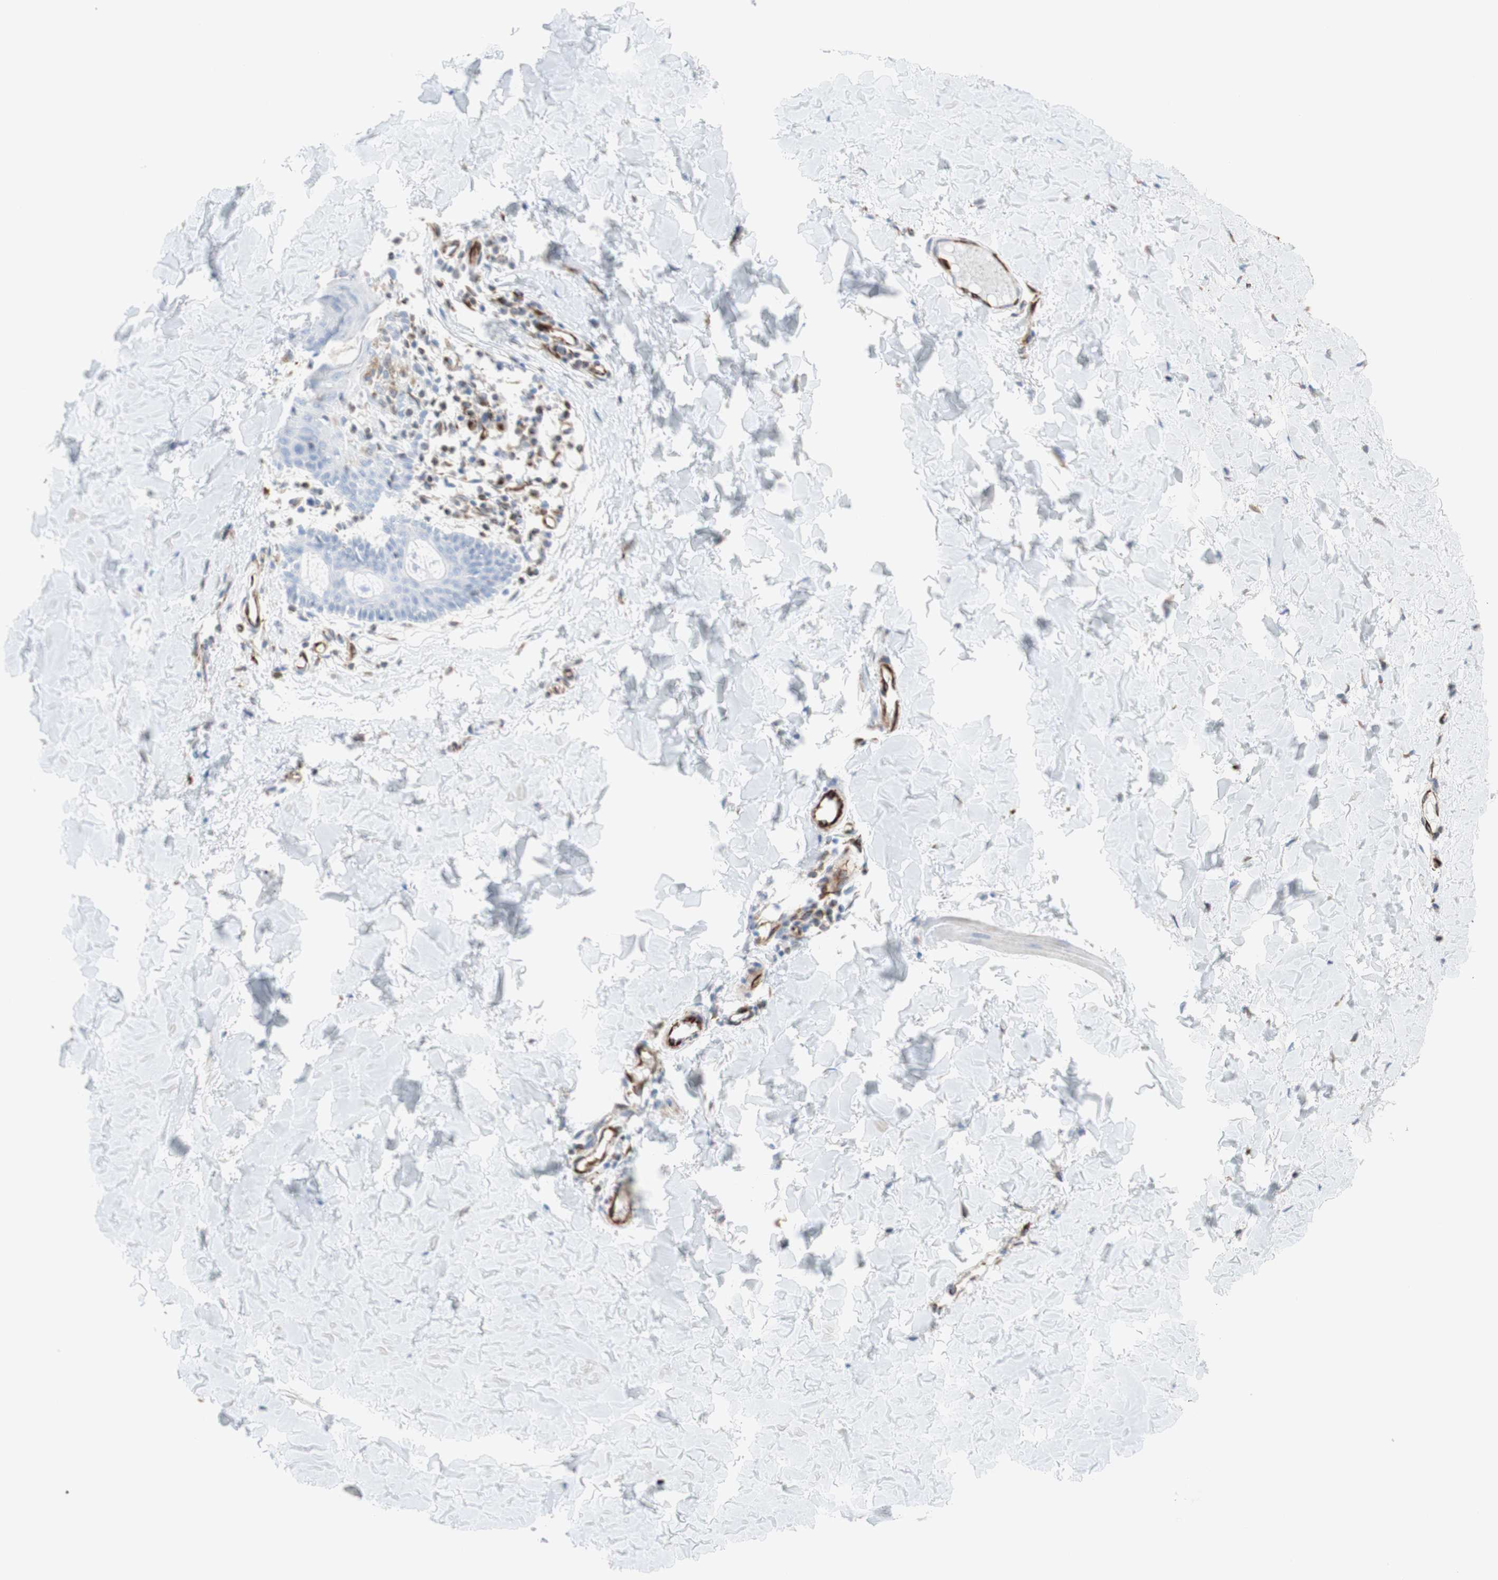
{"staining": {"intensity": "negative", "quantity": "none", "location": "none"}, "tissue": "skin", "cell_type": "Fibroblasts", "image_type": "normal", "snomed": [{"axis": "morphology", "description": "Normal tissue, NOS"}, {"axis": "topography", "description": "Skin"}], "caption": "DAB immunohistochemical staining of benign skin exhibits no significant expression in fibroblasts. (Brightfield microscopy of DAB (3,3'-diaminobenzidine) IHC at high magnification).", "gene": "POU2AF1", "patient": {"sex": "female", "age": 17}}